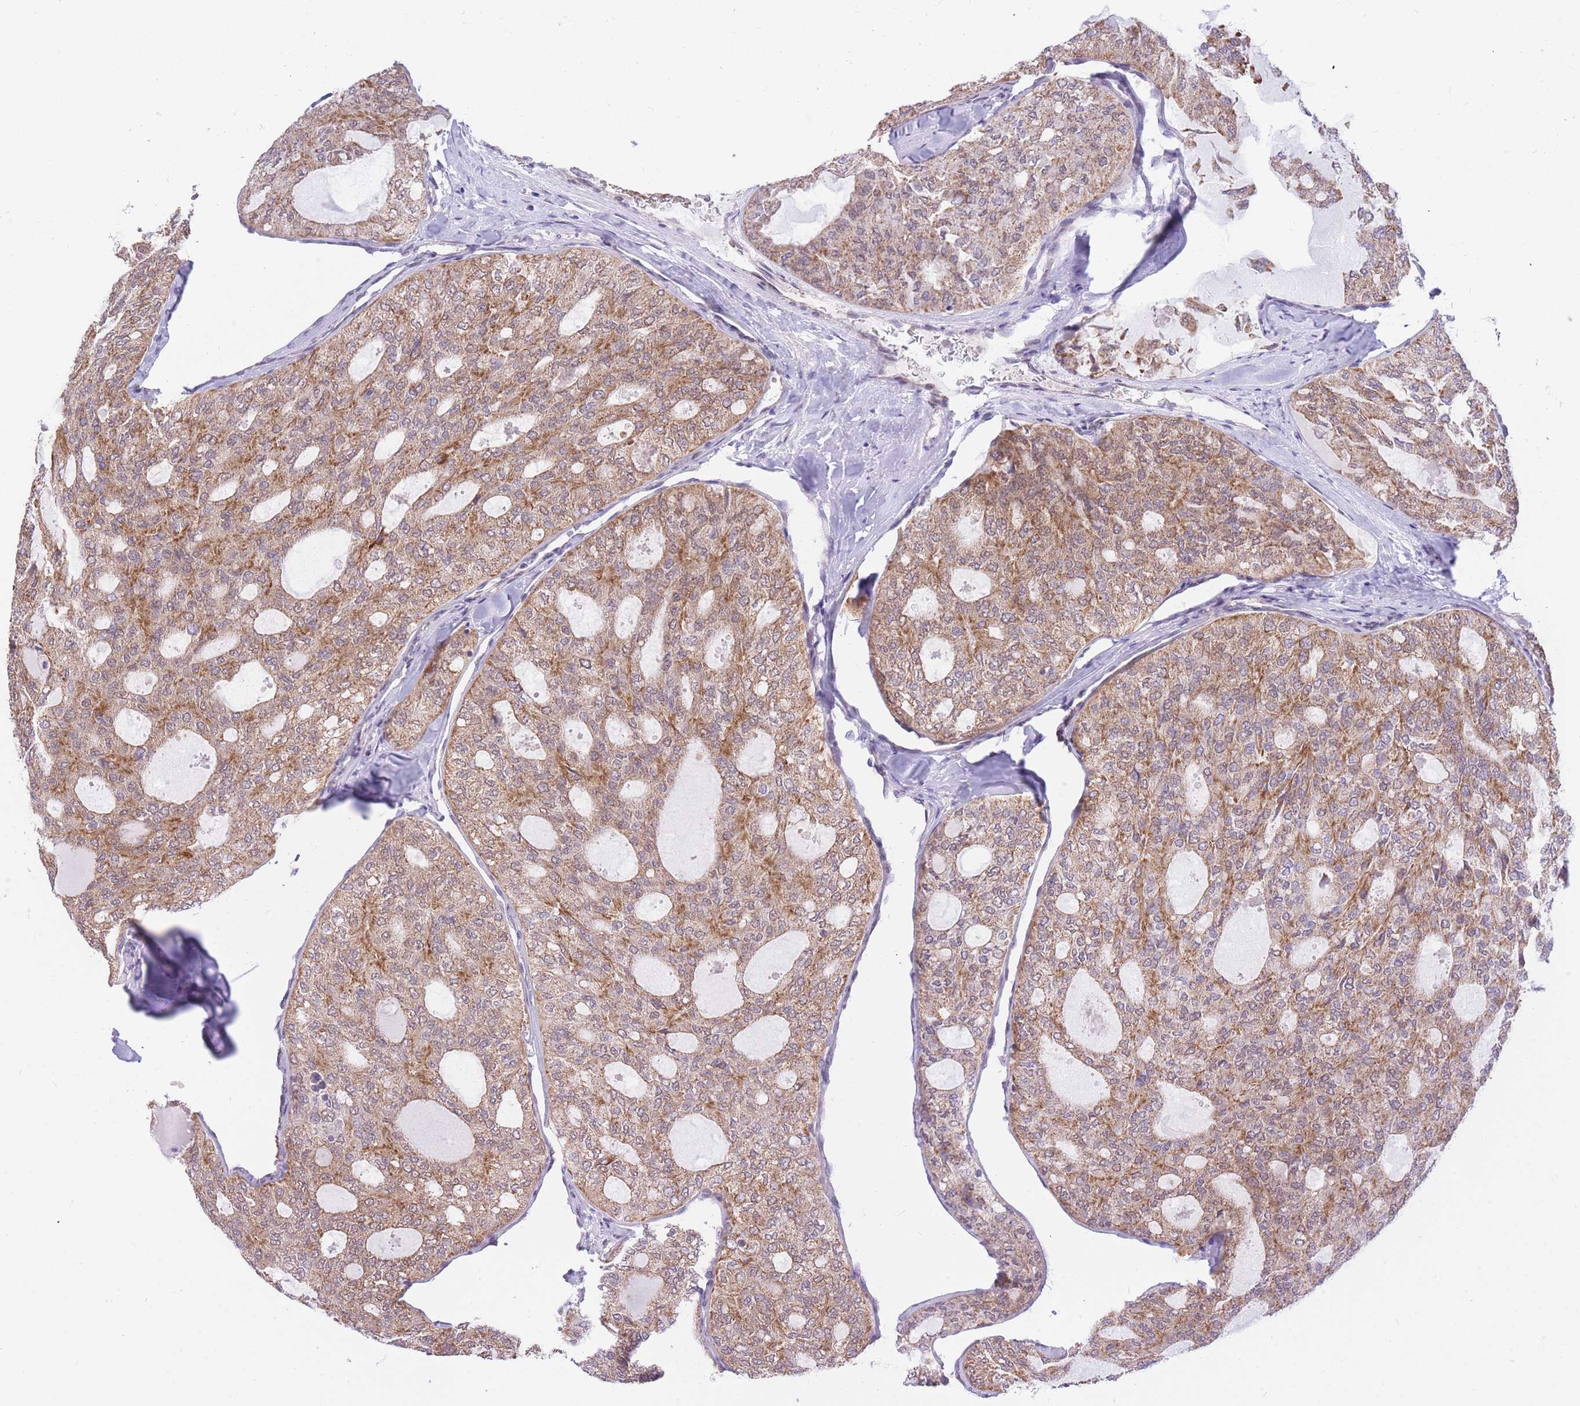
{"staining": {"intensity": "moderate", "quantity": ">75%", "location": "cytoplasmic/membranous"}, "tissue": "thyroid cancer", "cell_type": "Tumor cells", "image_type": "cancer", "snomed": [{"axis": "morphology", "description": "Follicular adenoma carcinoma, NOS"}, {"axis": "topography", "description": "Thyroid gland"}], "caption": "An immunohistochemistry (IHC) histopathology image of tumor tissue is shown. Protein staining in brown highlights moderate cytoplasmic/membranous positivity in thyroid cancer within tumor cells.", "gene": "MINDY2", "patient": {"sex": "male", "age": 75}}